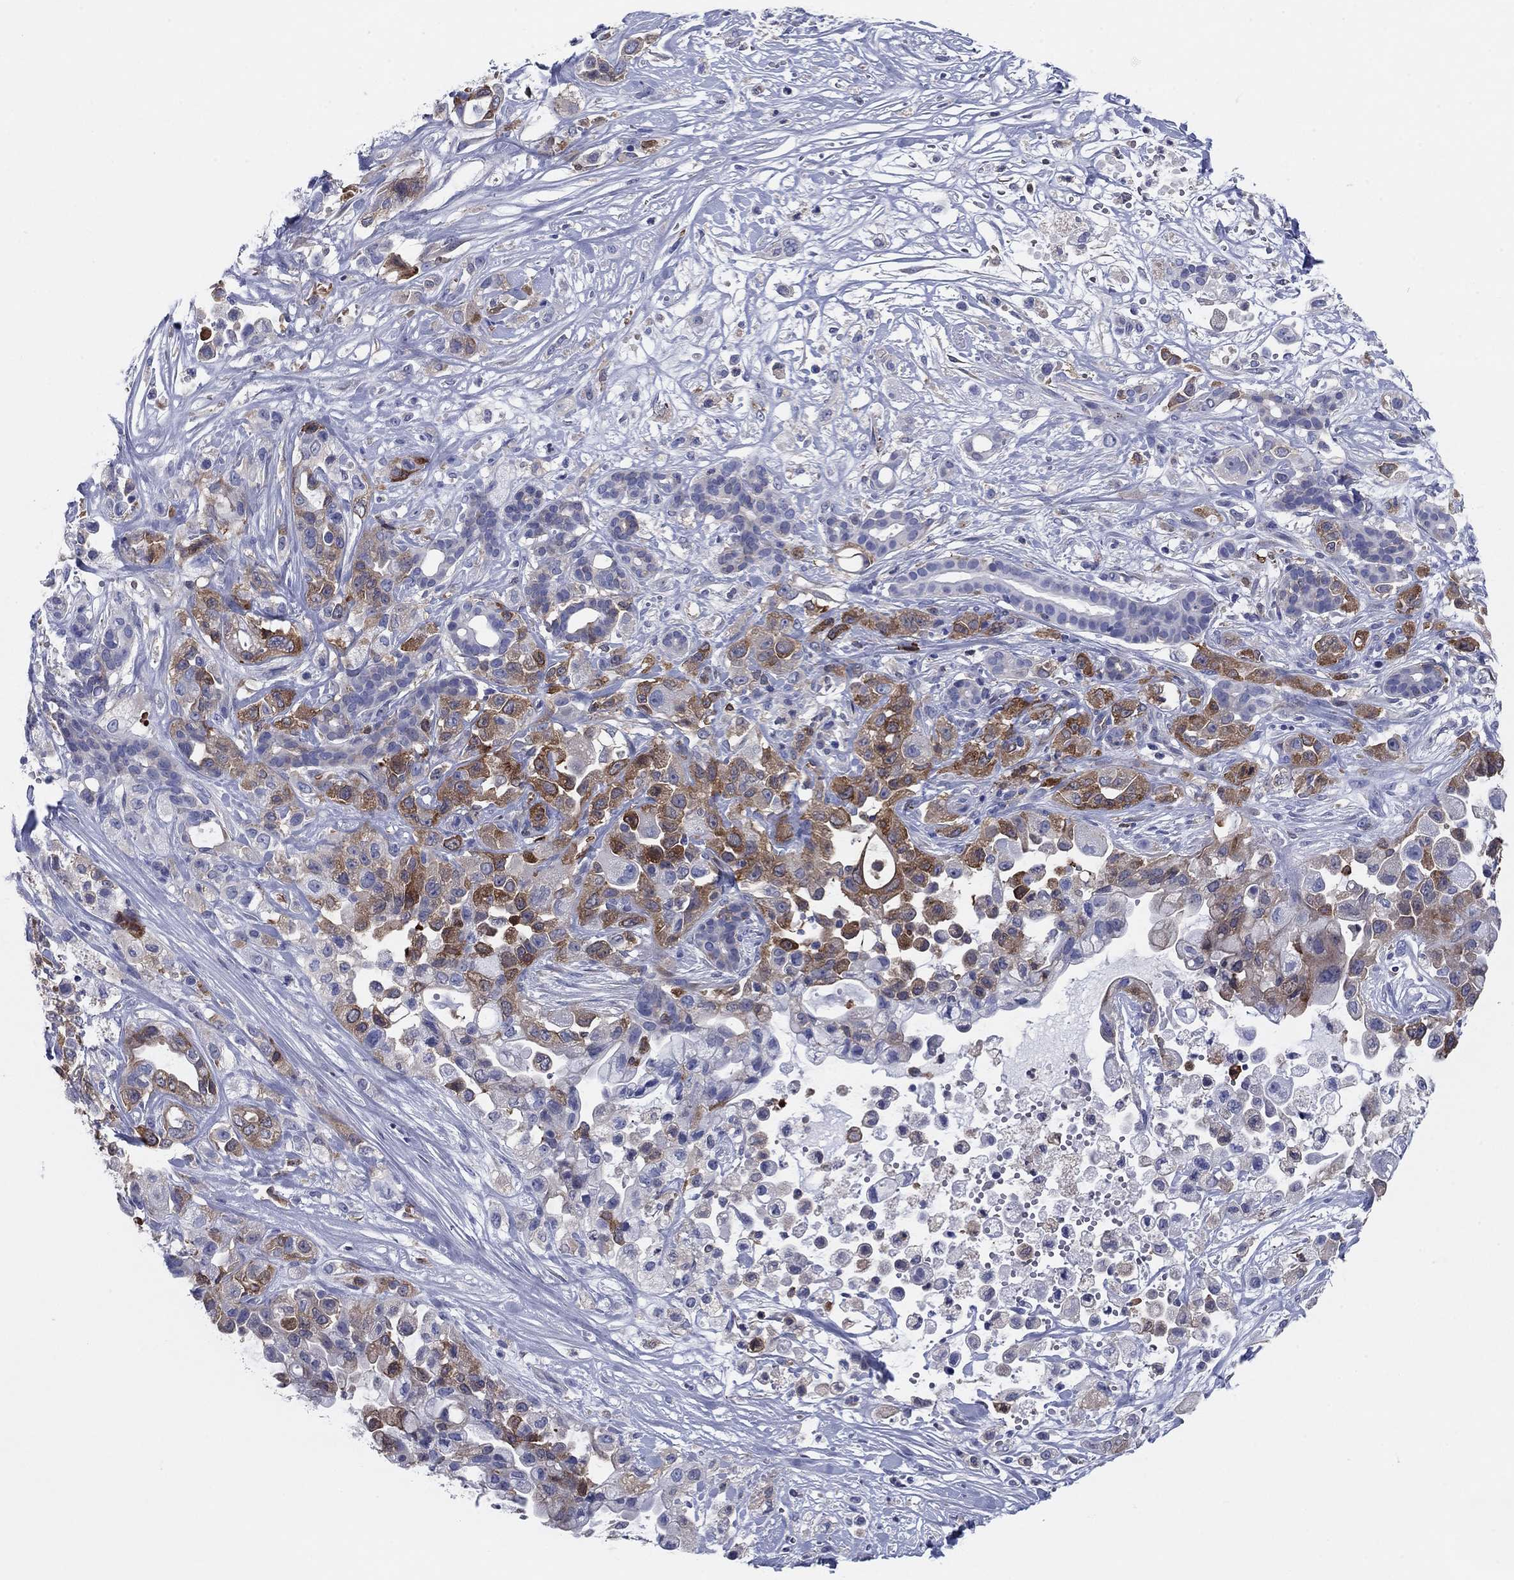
{"staining": {"intensity": "strong", "quantity": "<25%", "location": "cytoplasmic/membranous"}, "tissue": "pancreatic cancer", "cell_type": "Tumor cells", "image_type": "cancer", "snomed": [{"axis": "morphology", "description": "Adenocarcinoma, NOS"}, {"axis": "topography", "description": "Pancreas"}], "caption": "High-power microscopy captured an immunohistochemistry (IHC) image of pancreatic cancer (adenocarcinoma), revealing strong cytoplasmic/membranous expression in about <25% of tumor cells.", "gene": "STMN1", "patient": {"sex": "male", "age": 44}}